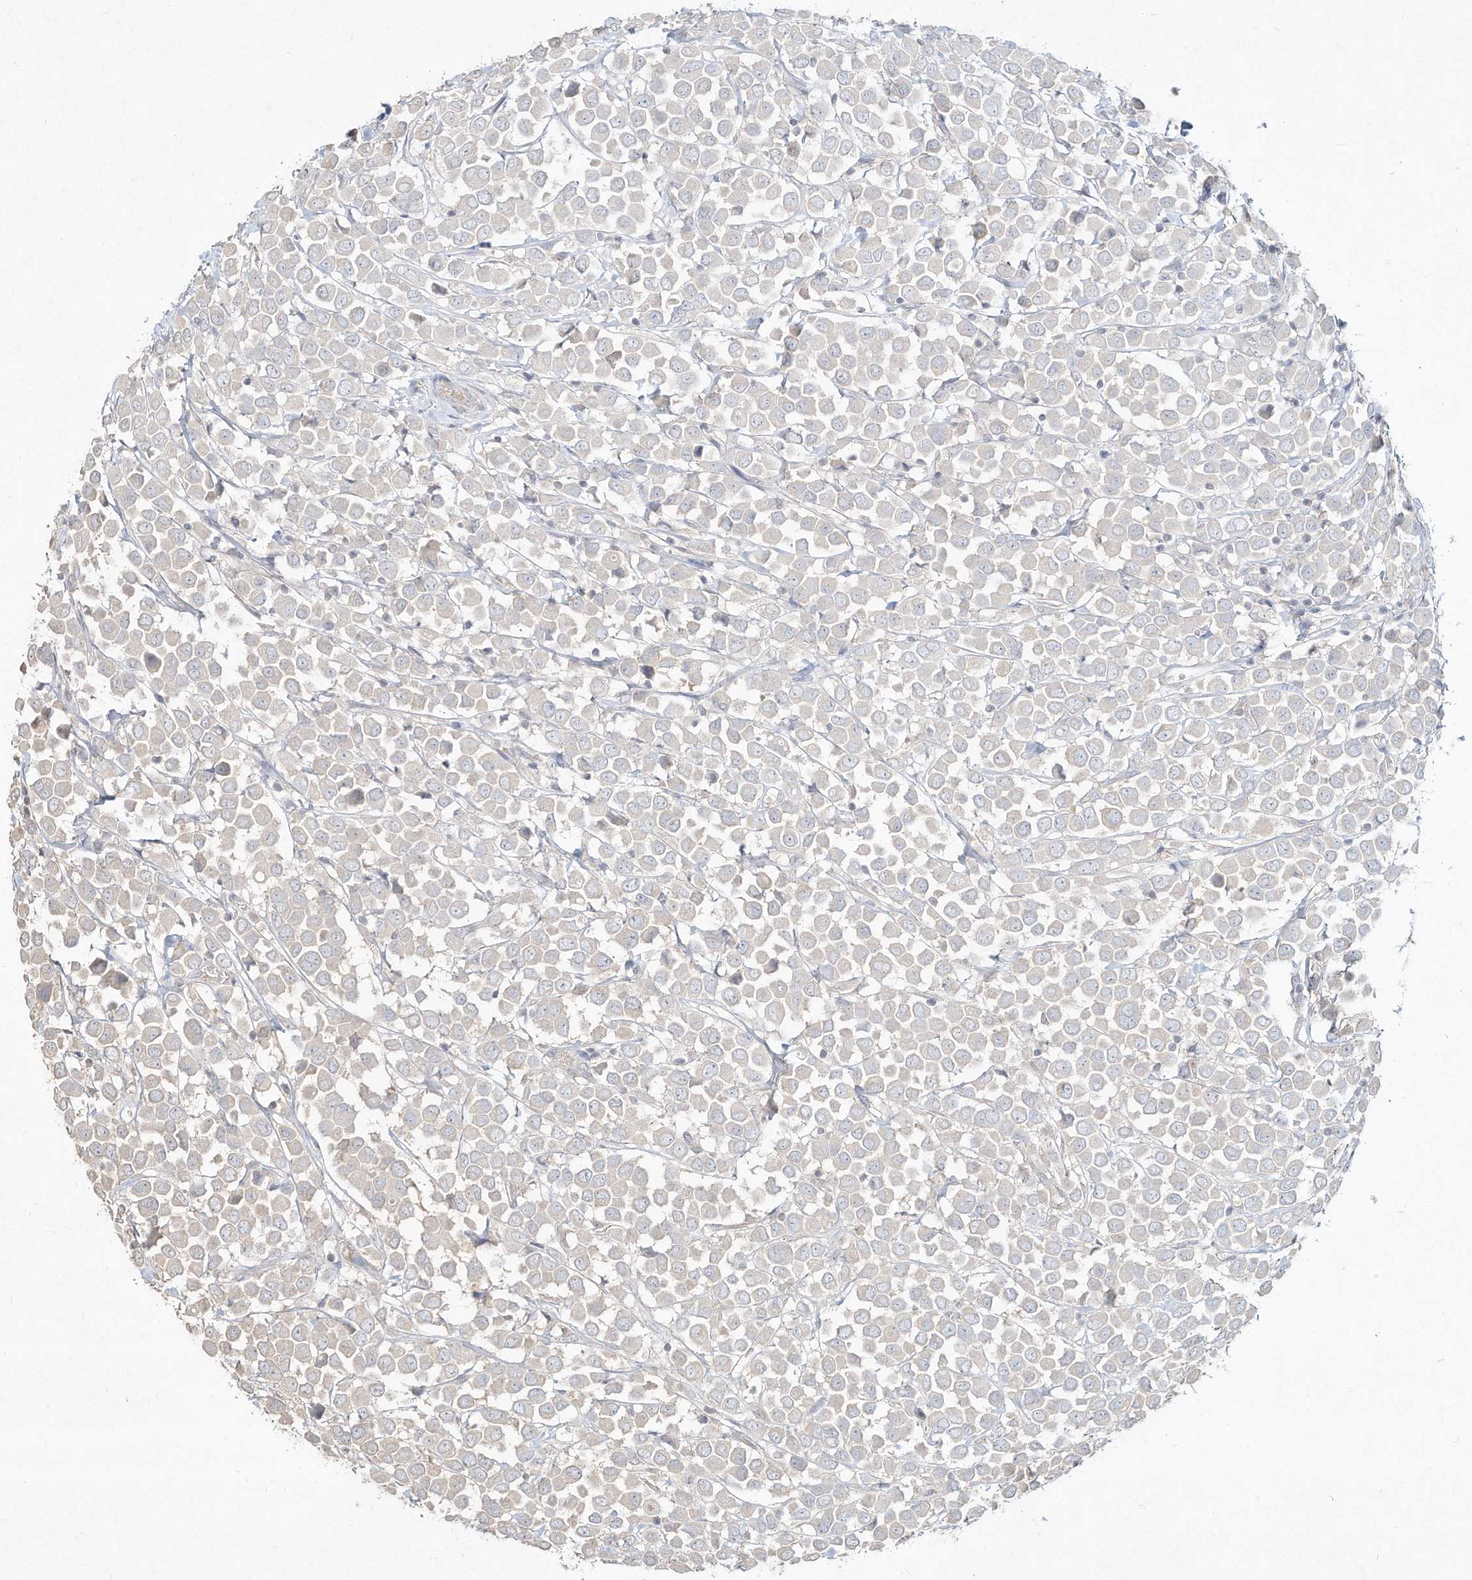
{"staining": {"intensity": "negative", "quantity": "none", "location": "none"}, "tissue": "breast cancer", "cell_type": "Tumor cells", "image_type": "cancer", "snomed": [{"axis": "morphology", "description": "Duct carcinoma"}, {"axis": "topography", "description": "Breast"}], "caption": "Breast intraductal carcinoma was stained to show a protein in brown. There is no significant positivity in tumor cells.", "gene": "DYNC1I2", "patient": {"sex": "female", "age": 61}}